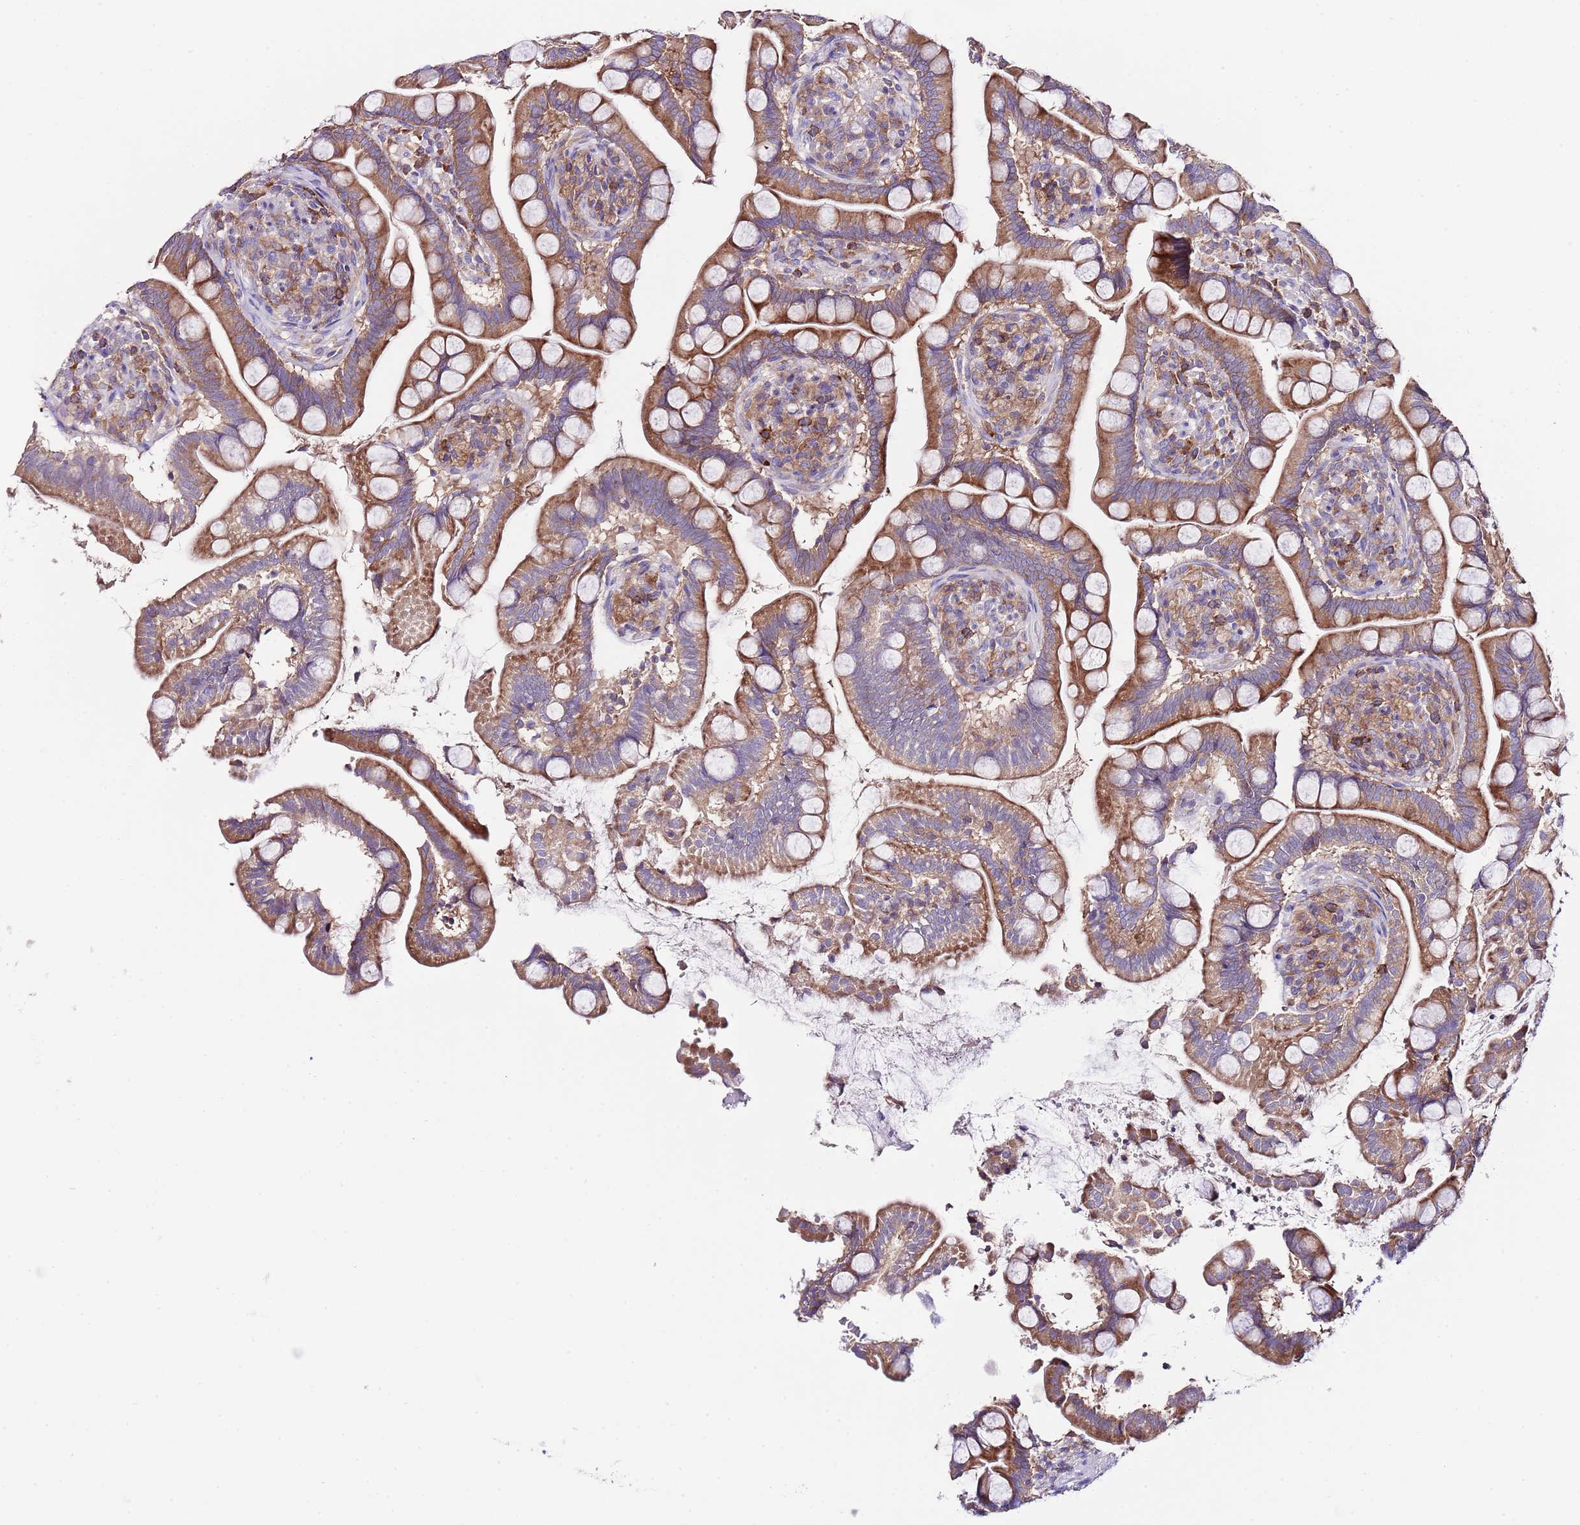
{"staining": {"intensity": "strong", "quantity": ">75%", "location": "cytoplasmic/membranous"}, "tissue": "small intestine", "cell_type": "Glandular cells", "image_type": "normal", "snomed": [{"axis": "morphology", "description": "Normal tissue, NOS"}, {"axis": "topography", "description": "Small intestine"}], "caption": "Small intestine stained for a protein (brown) shows strong cytoplasmic/membranous positive positivity in approximately >75% of glandular cells.", "gene": "RPS10", "patient": {"sex": "female", "age": 64}}